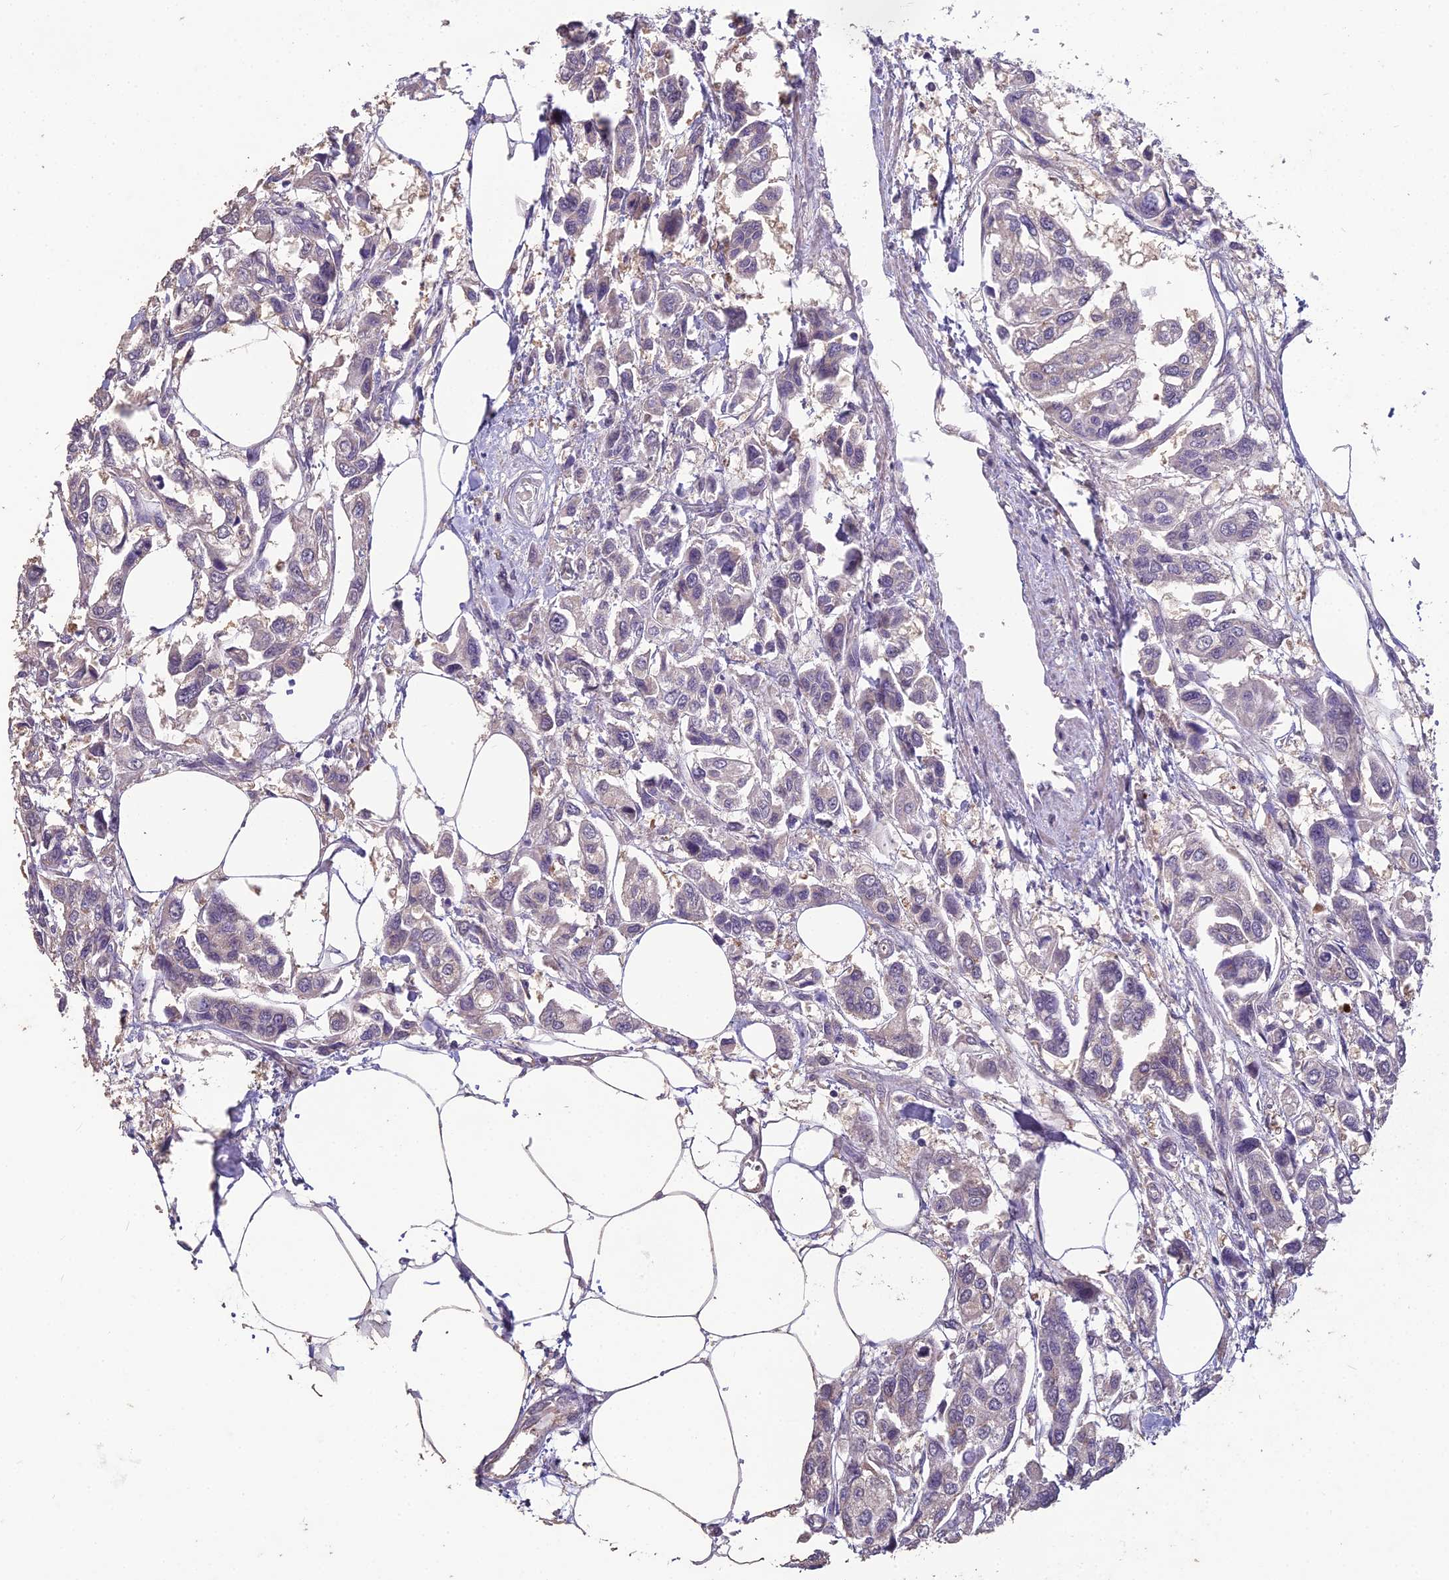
{"staining": {"intensity": "negative", "quantity": "none", "location": "none"}, "tissue": "urothelial cancer", "cell_type": "Tumor cells", "image_type": "cancer", "snomed": [{"axis": "morphology", "description": "Urothelial carcinoma, High grade"}, {"axis": "topography", "description": "Urinary bladder"}], "caption": "Urothelial cancer was stained to show a protein in brown. There is no significant staining in tumor cells.", "gene": "CEACAM16", "patient": {"sex": "male", "age": 67}}